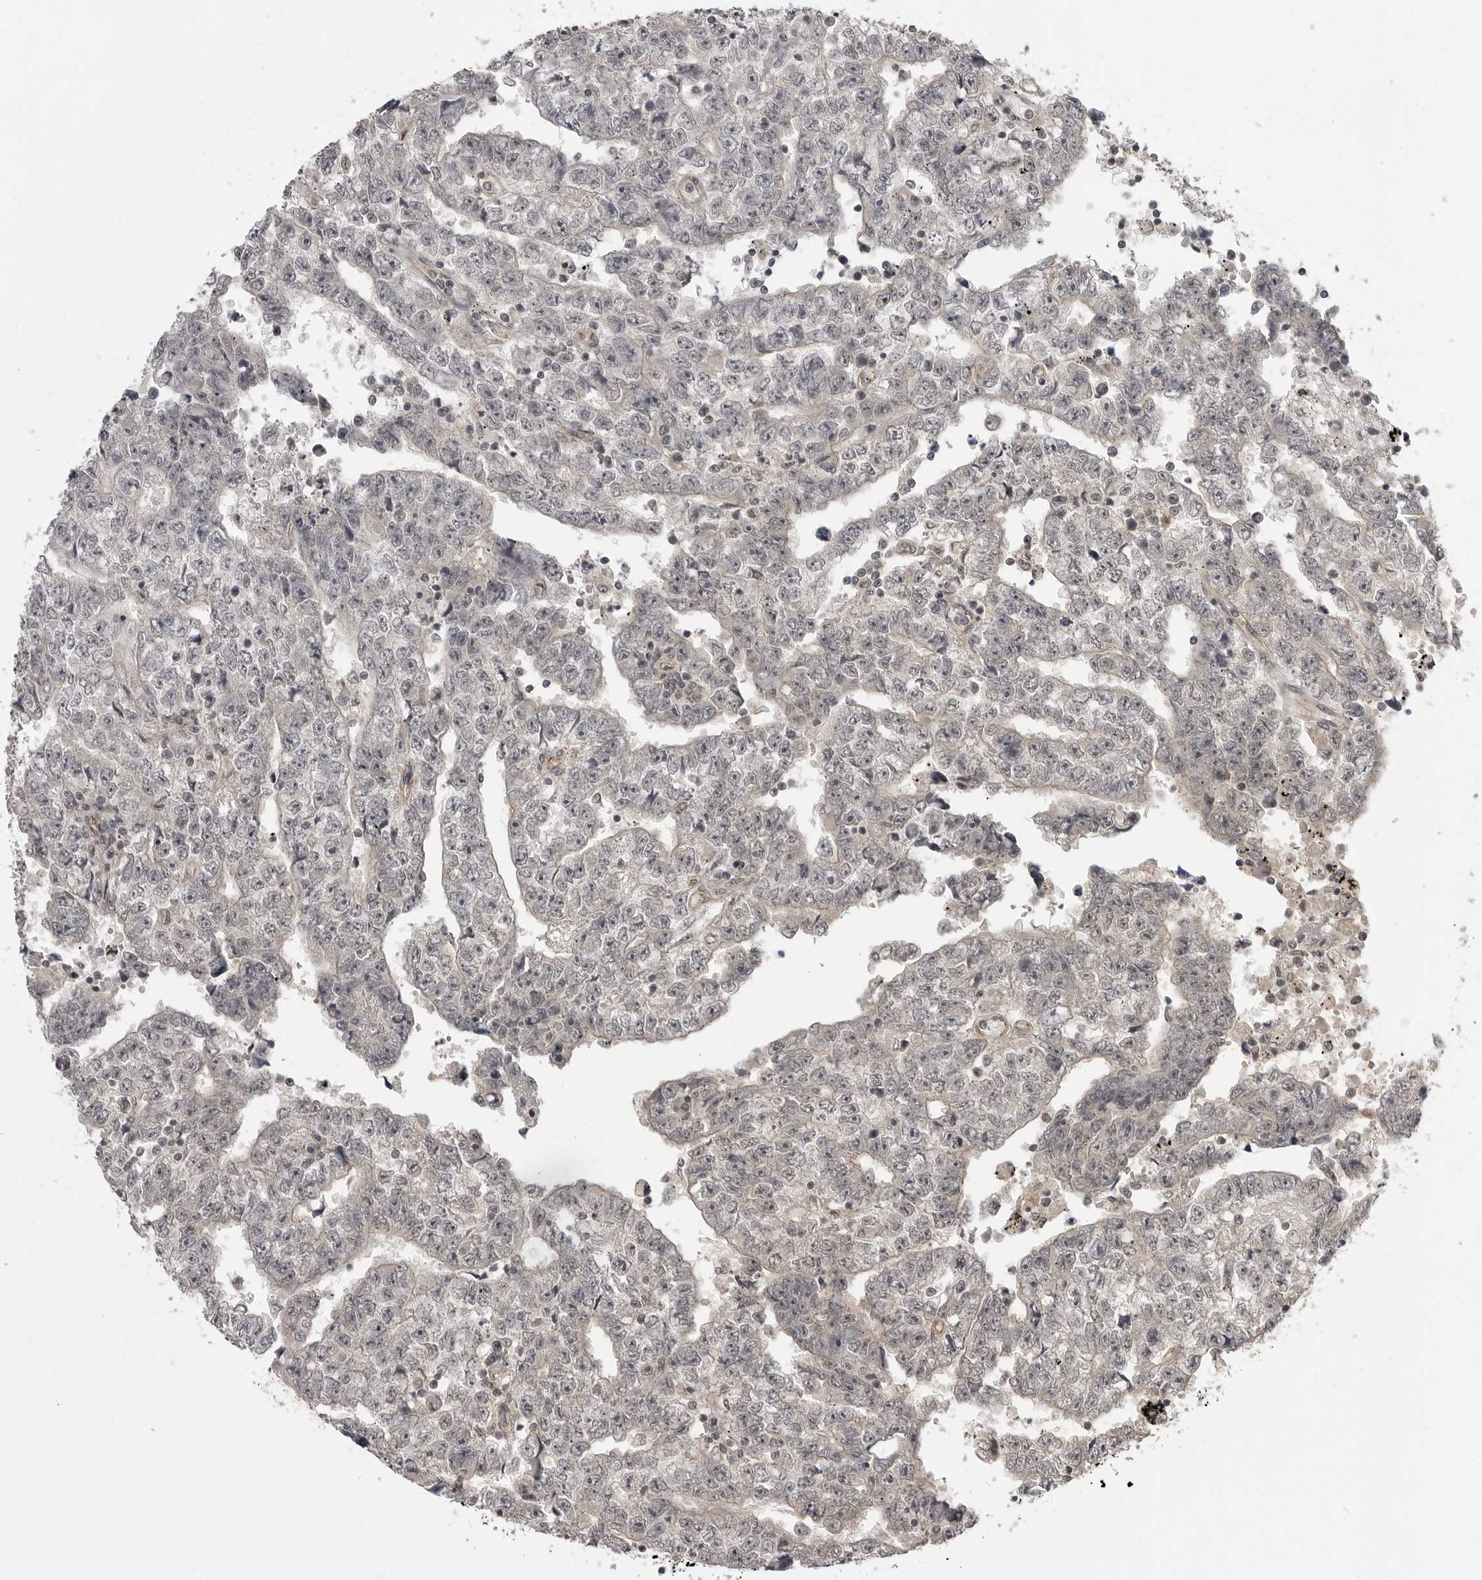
{"staining": {"intensity": "negative", "quantity": "none", "location": "none"}, "tissue": "testis cancer", "cell_type": "Tumor cells", "image_type": "cancer", "snomed": [{"axis": "morphology", "description": "Carcinoma, Embryonal, NOS"}, {"axis": "topography", "description": "Testis"}], "caption": "Immunohistochemical staining of embryonal carcinoma (testis) exhibits no significant staining in tumor cells. (Immunohistochemistry (ihc), brightfield microscopy, high magnification).", "gene": "IL24", "patient": {"sex": "male", "age": 25}}